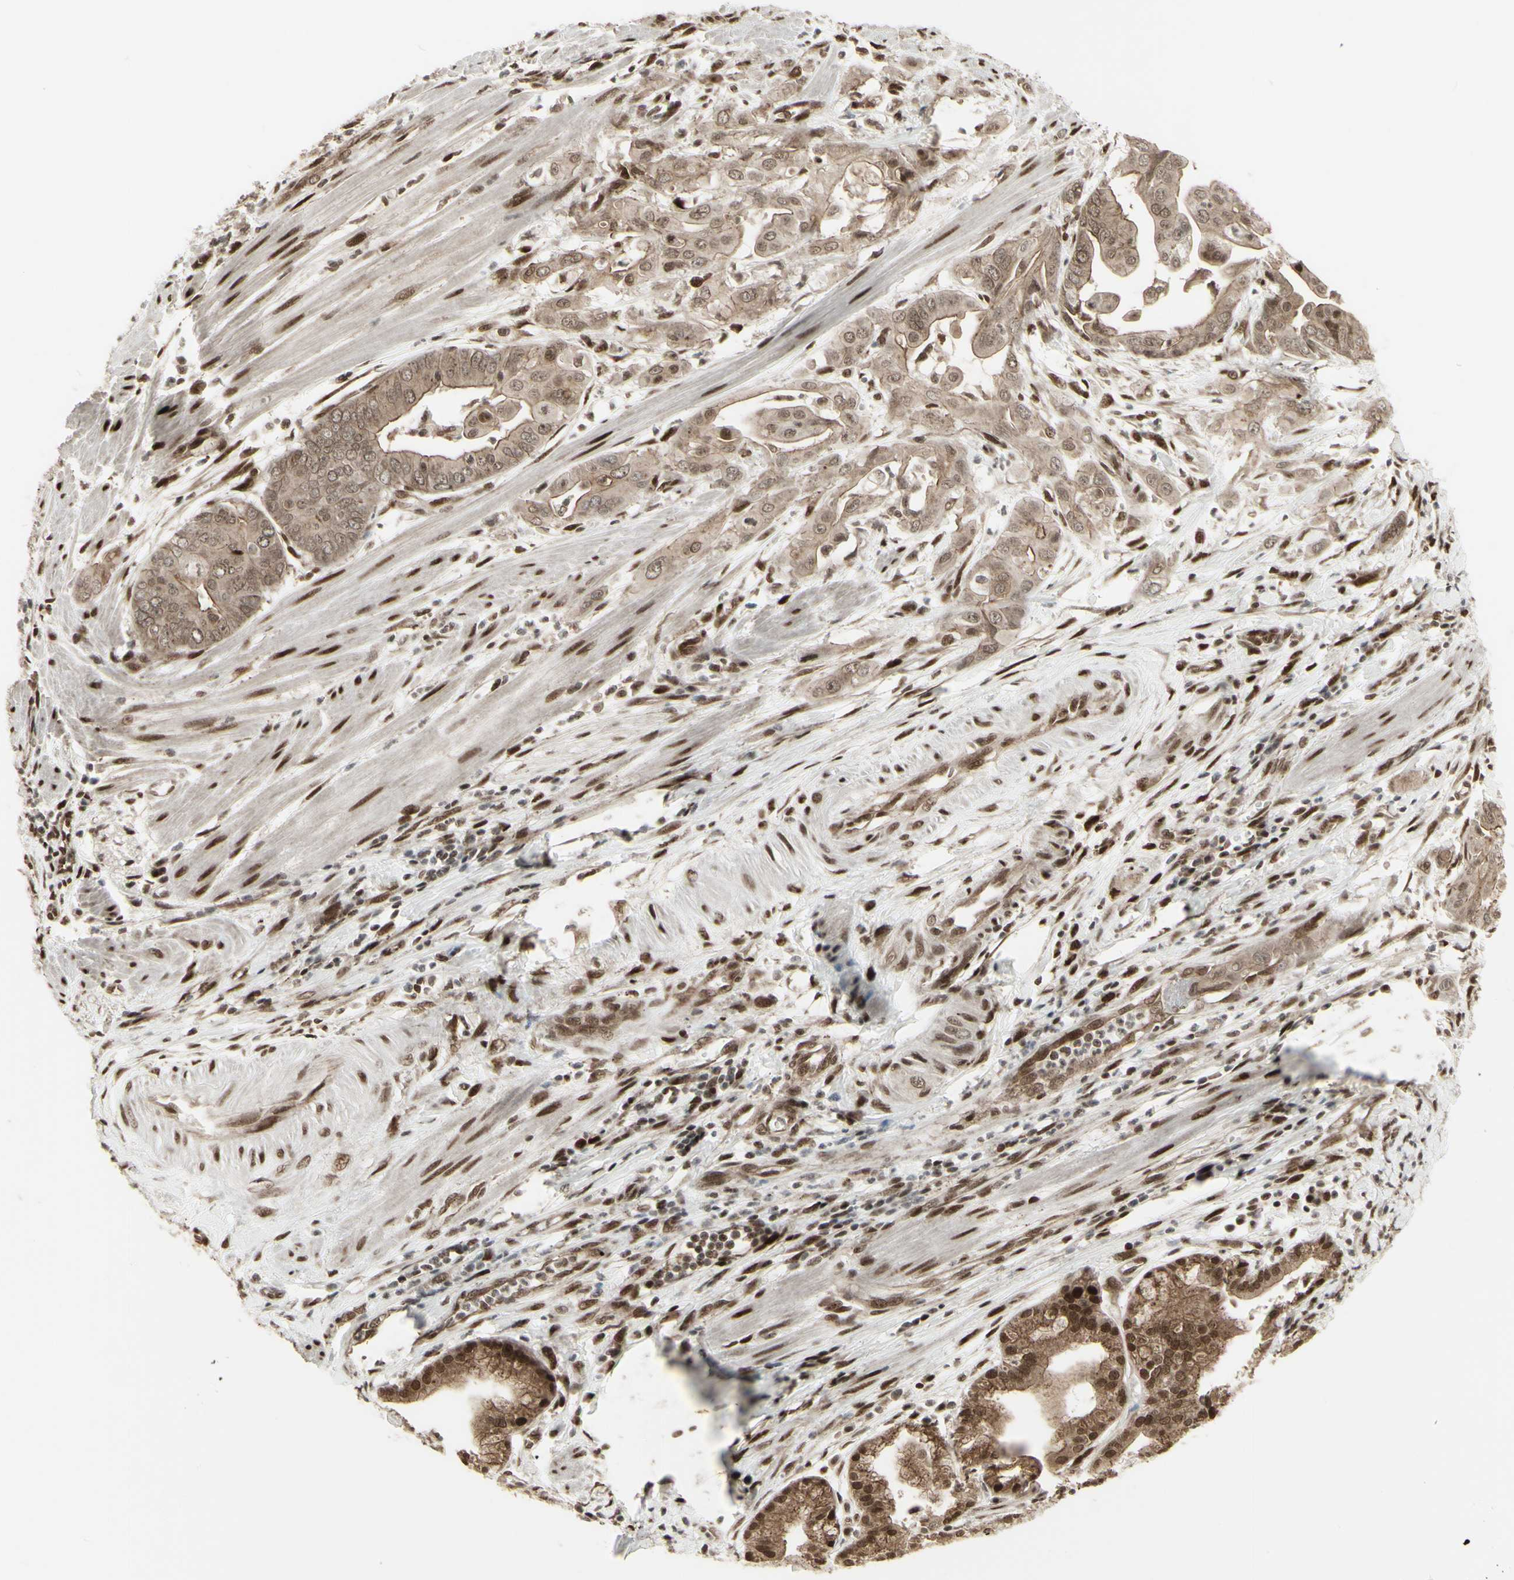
{"staining": {"intensity": "moderate", "quantity": ">75%", "location": "cytoplasmic/membranous,nuclear"}, "tissue": "pancreatic cancer", "cell_type": "Tumor cells", "image_type": "cancer", "snomed": [{"axis": "morphology", "description": "Adenocarcinoma, NOS"}, {"axis": "topography", "description": "Pancreas"}], "caption": "IHC (DAB) staining of adenocarcinoma (pancreatic) reveals moderate cytoplasmic/membranous and nuclear protein expression in approximately >75% of tumor cells.", "gene": "CBX1", "patient": {"sex": "female", "age": 75}}